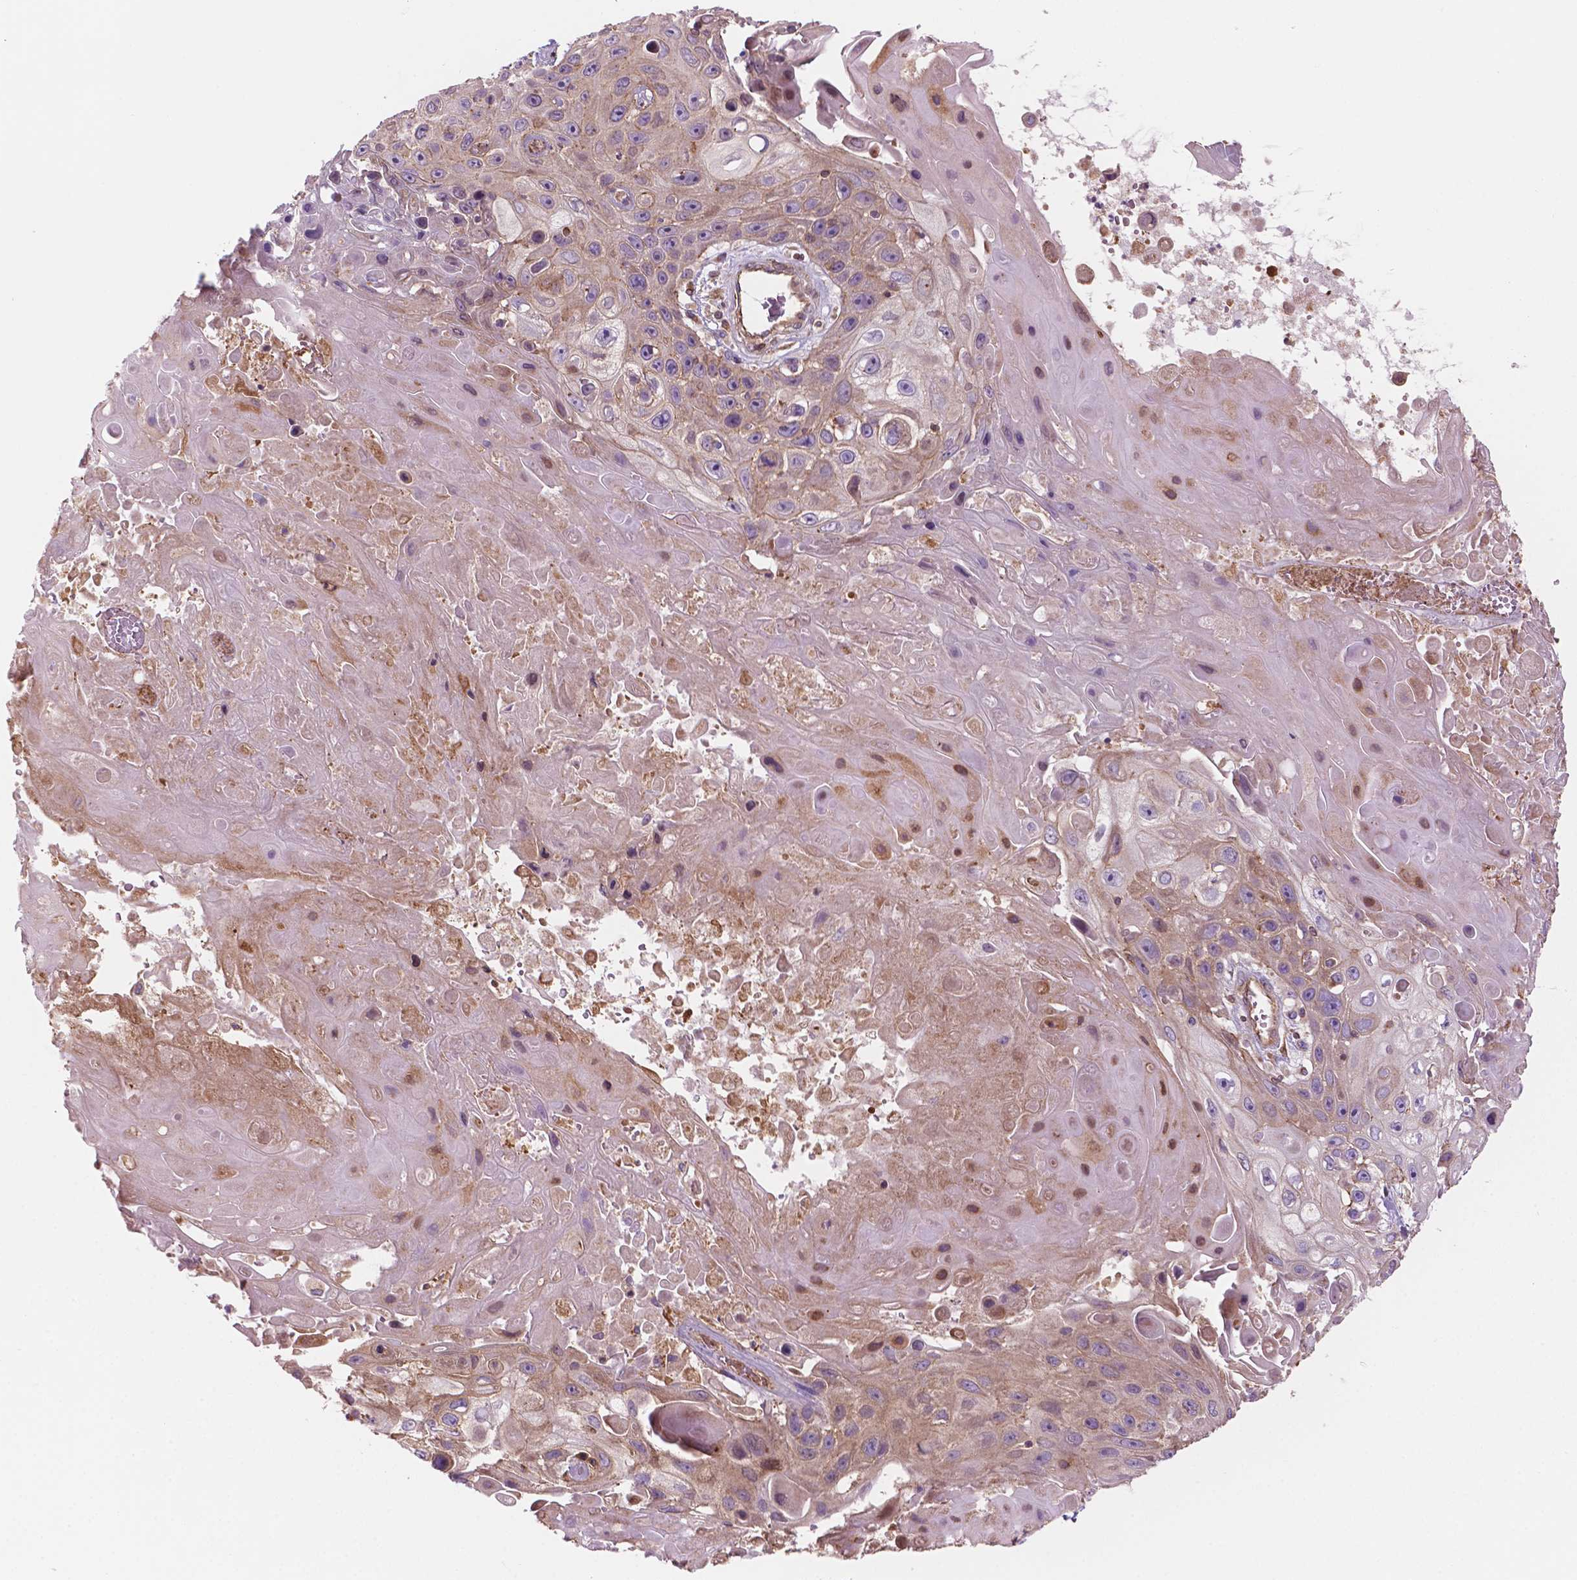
{"staining": {"intensity": "weak", "quantity": "<25%", "location": "cytoplasmic/membranous"}, "tissue": "skin cancer", "cell_type": "Tumor cells", "image_type": "cancer", "snomed": [{"axis": "morphology", "description": "Squamous cell carcinoma, NOS"}, {"axis": "topography", "description": "Skin"}], "caption": "IHC micrograph of neoplastic tissue: skin cancer stained with DAB shows no significant protein staining in tumor cells.", "gene": "SURF4", "patient": {"sex": "male", "age": 82}}